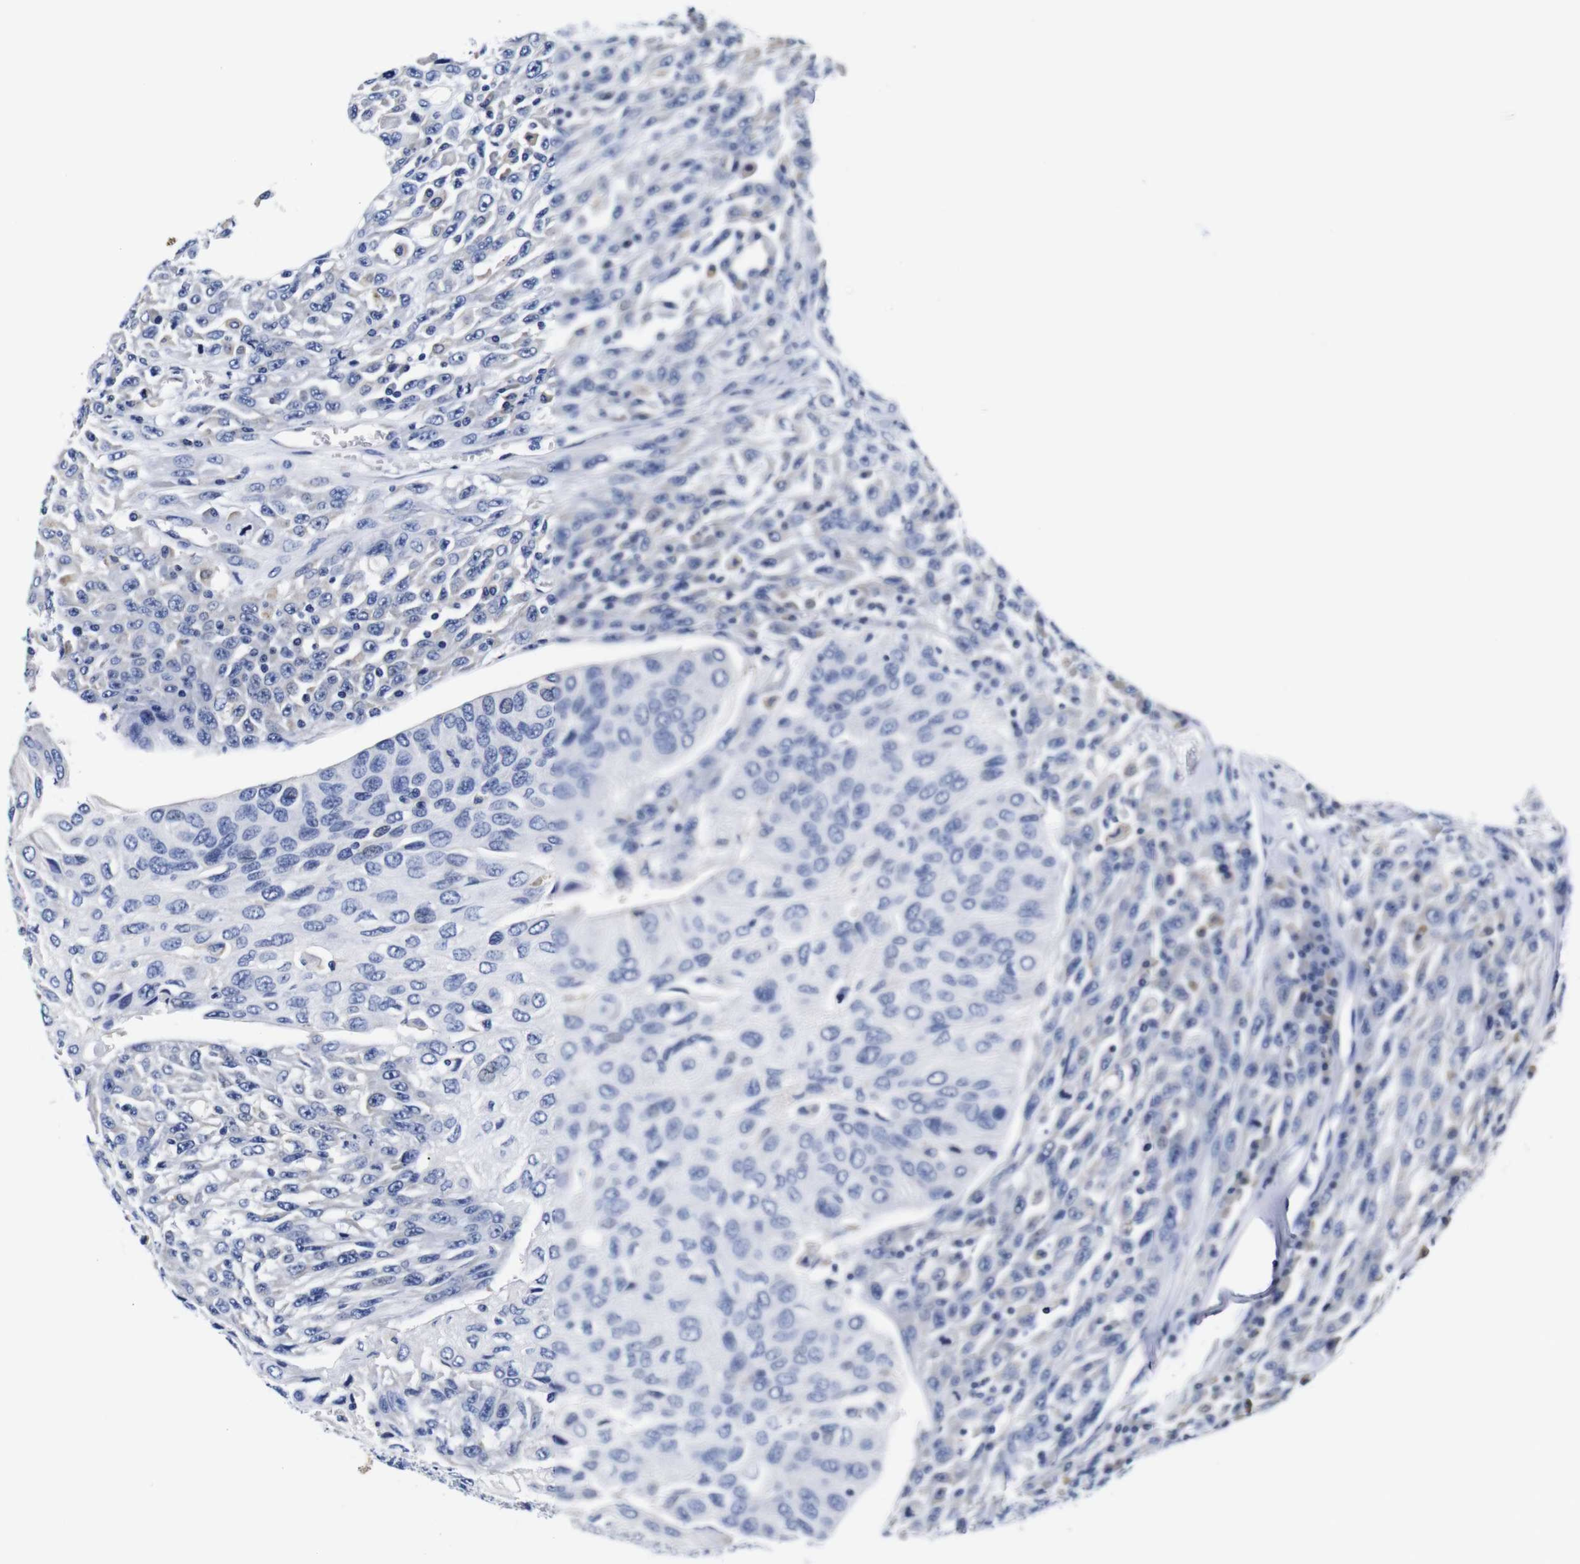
{"staining": {"intensity": "negative", "quantity": "none", "location": "none"}, "tissue": "urothelial cancer", "cell_type": "Tumor cells", "image_type": "cancer", "snomed": [{"axis": "morphology", "description": "Urothelial carcinoma, High grade"}, {"axis": "topography", "description": "Urinary bladder"}], "caption": "Immunohistochemical staining of human high-grade urothelial carcinoma displays no significant positivity in tumor cells.", "gene": "CLEC4G", "patient": {"sex": "male", "age": 66}}